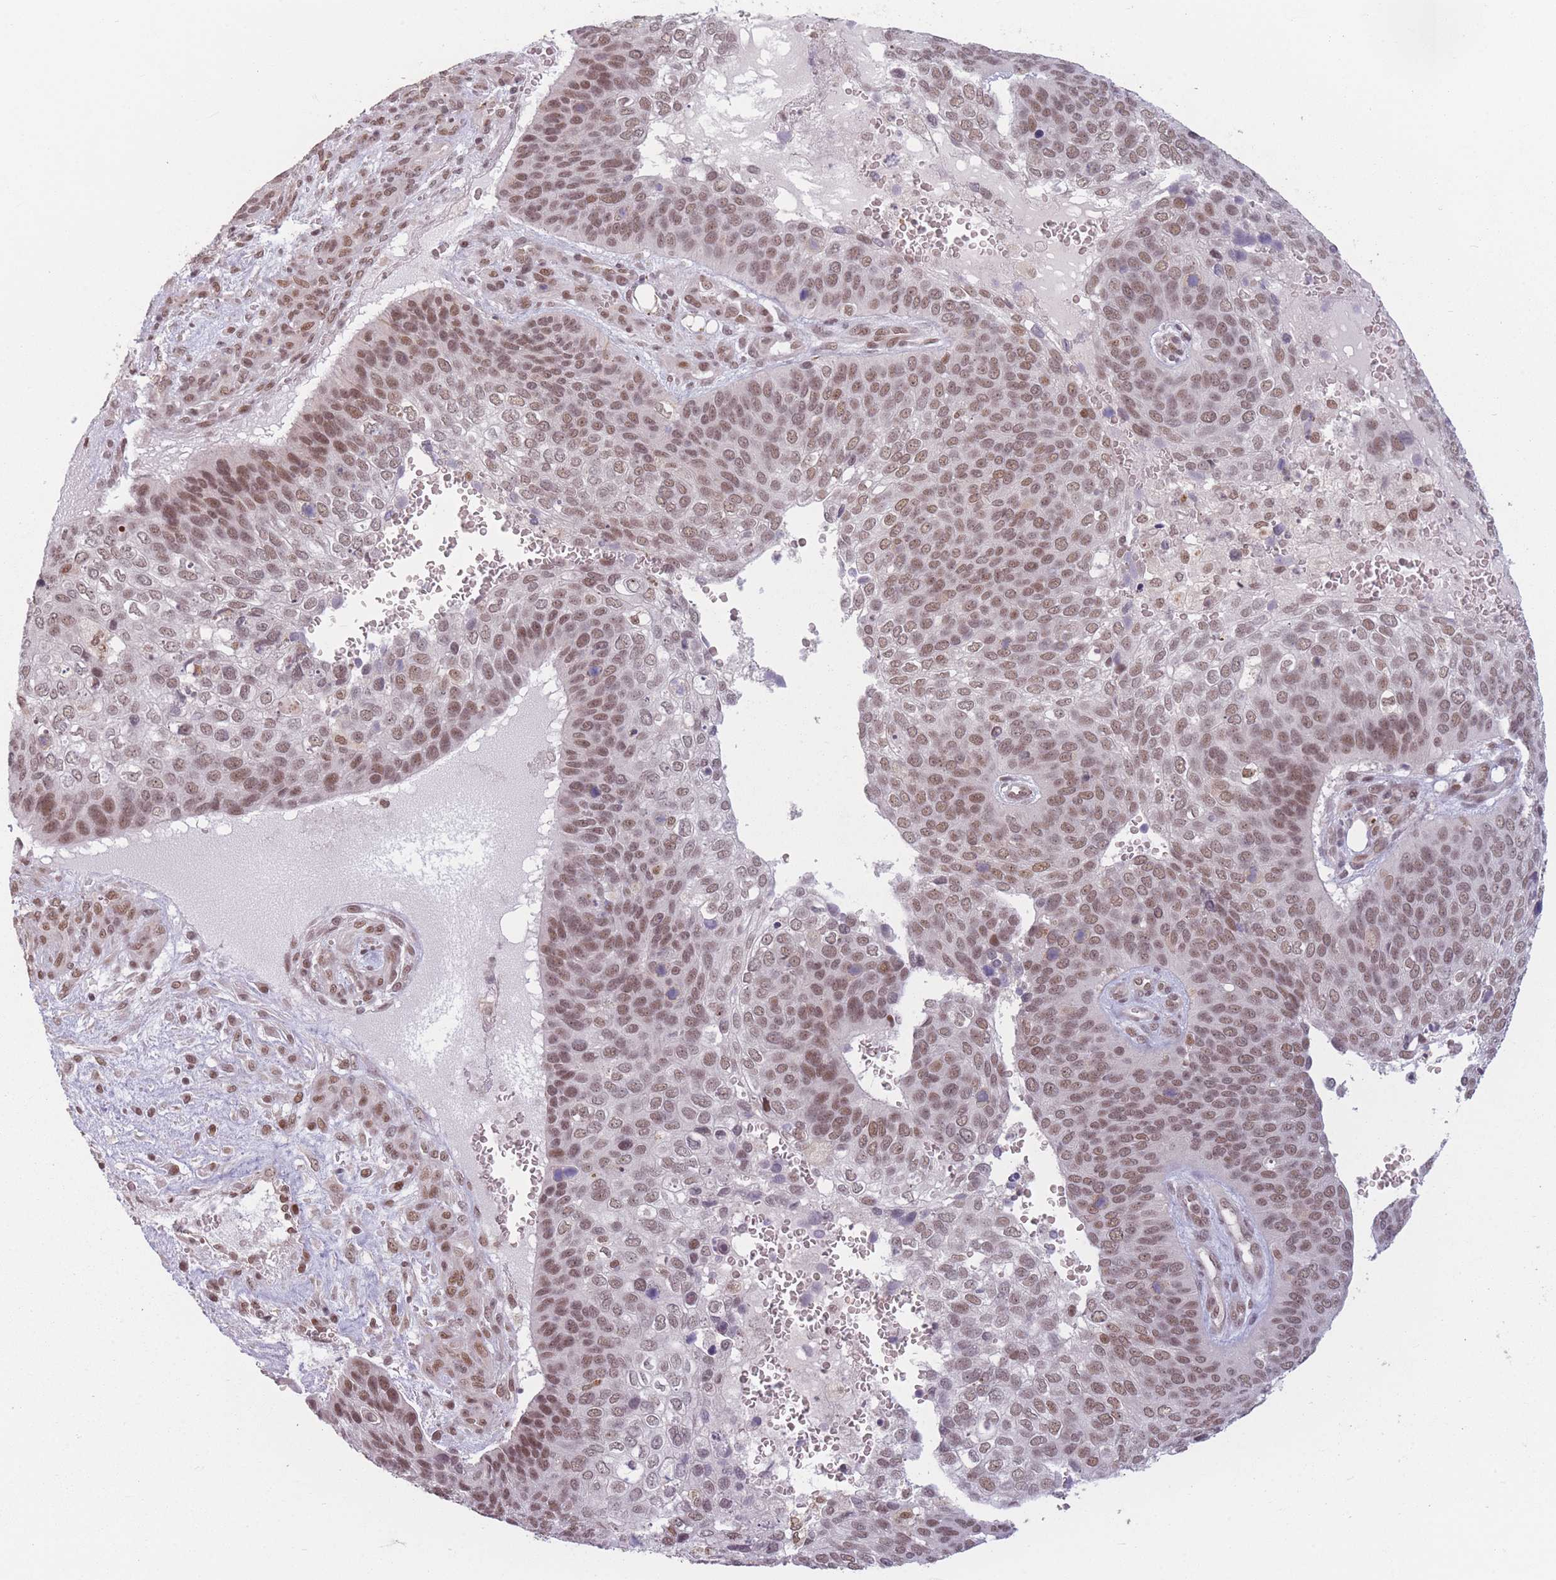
{"staining": {"intensity": "moderate", "quantity": ">75%", "location": "nuclear"}, "tissue": "skin cancer", "cell_type": "Tumor cells", "image_type": "cancer", "snomed": [{"axis": "morphology", "description": "Basal cell carcinoma"}, {"axis": "topography", "description": "Skin"}], "caption": "Brown immunohistochemical staining in human basal cell carcinoma (skin) demonstrates moderate nuclear expression in about >75% of tumor cells. (Brightfield microscopy of DAB IHC at high magnification).", "gene": "SUPT6H", "patient": {"sex": "female", "age": 74}}